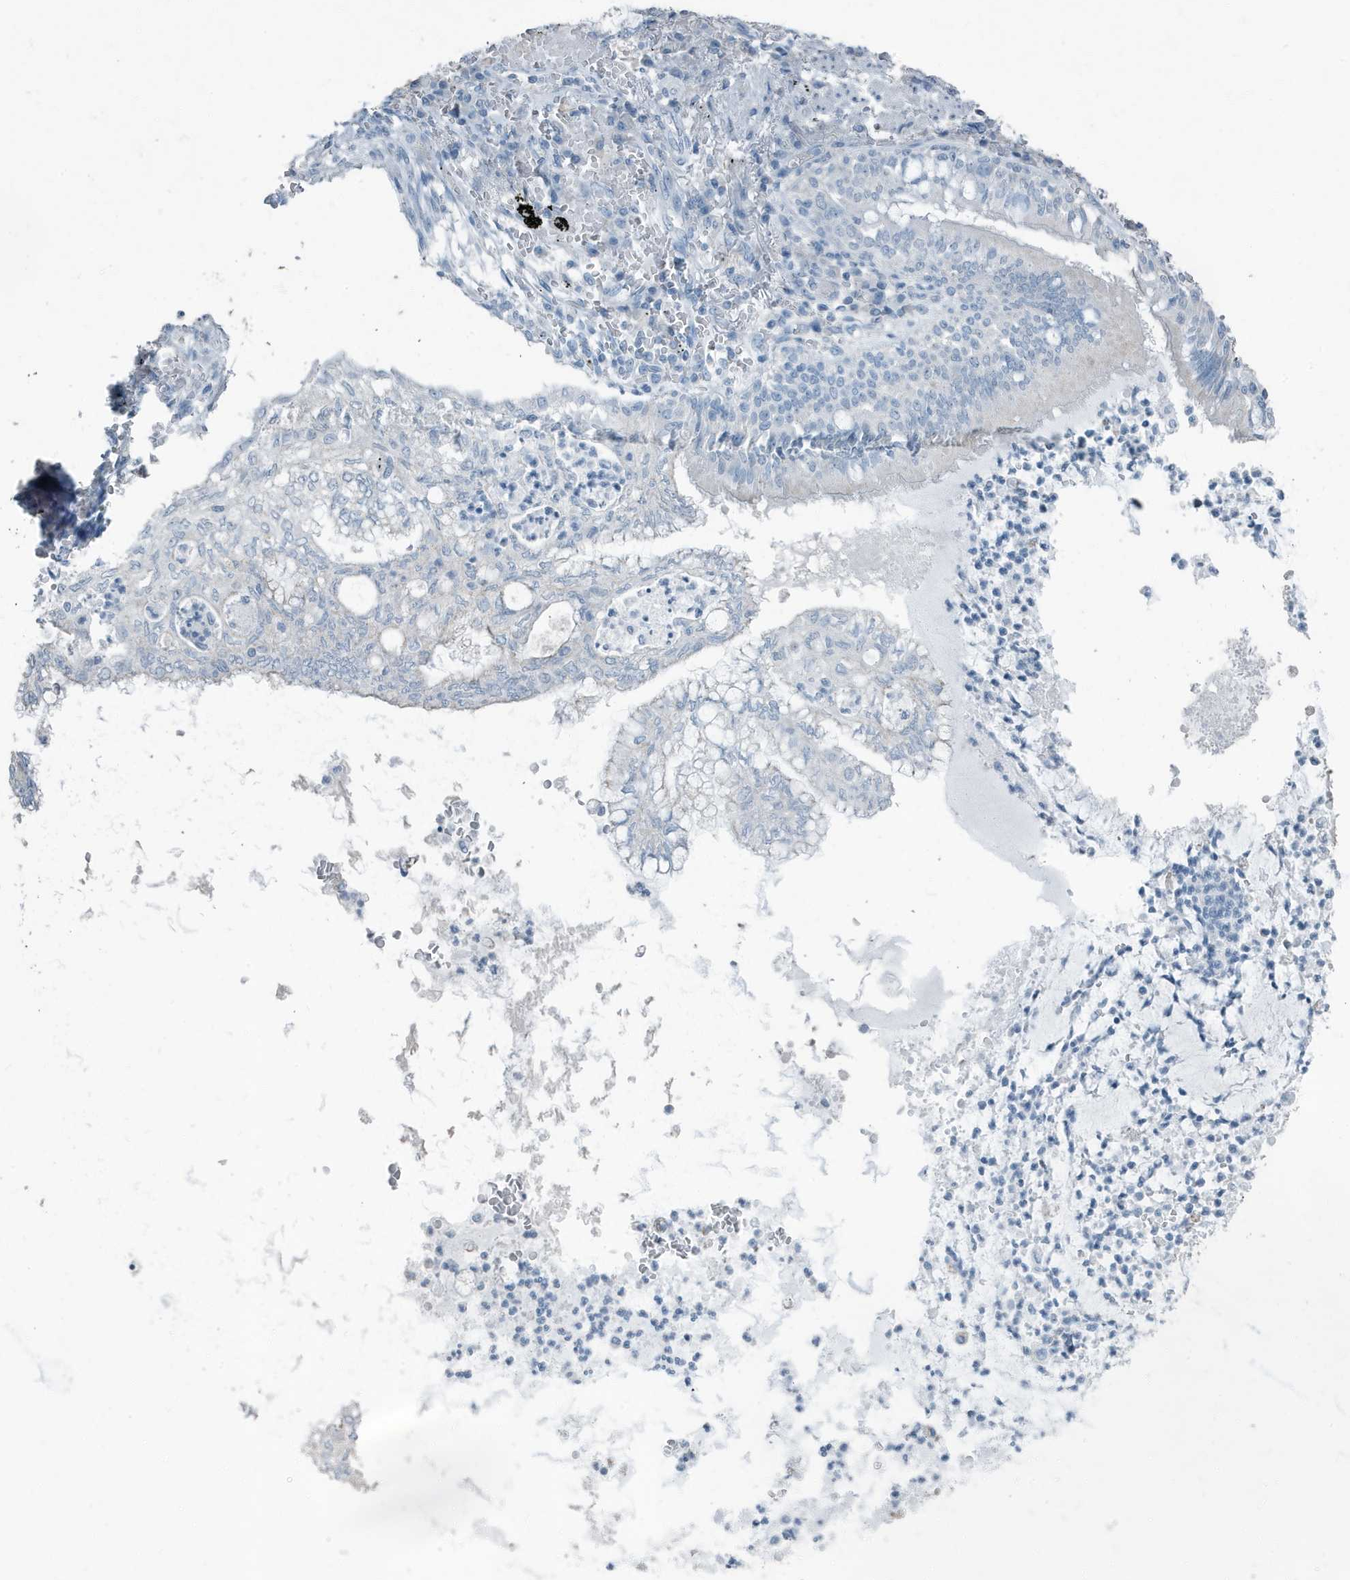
{"staining": {"intensity": "negative", "quantity": "none", "location": "none"}, "tissue": "lung cancer", "cell_type": "Tumor cells", "image_type": "cancer", "snomed": [{"axis": "morphology", "description": "Adenocarcinoma, NOS"}, {"axis": "topography", "description": "Lung"}], "caption": "The histopathology image shows no significant expression in tumor cells of lung cancer.", "gene": "FAM162A", "patient": {"sex": "female", "age": 70}}